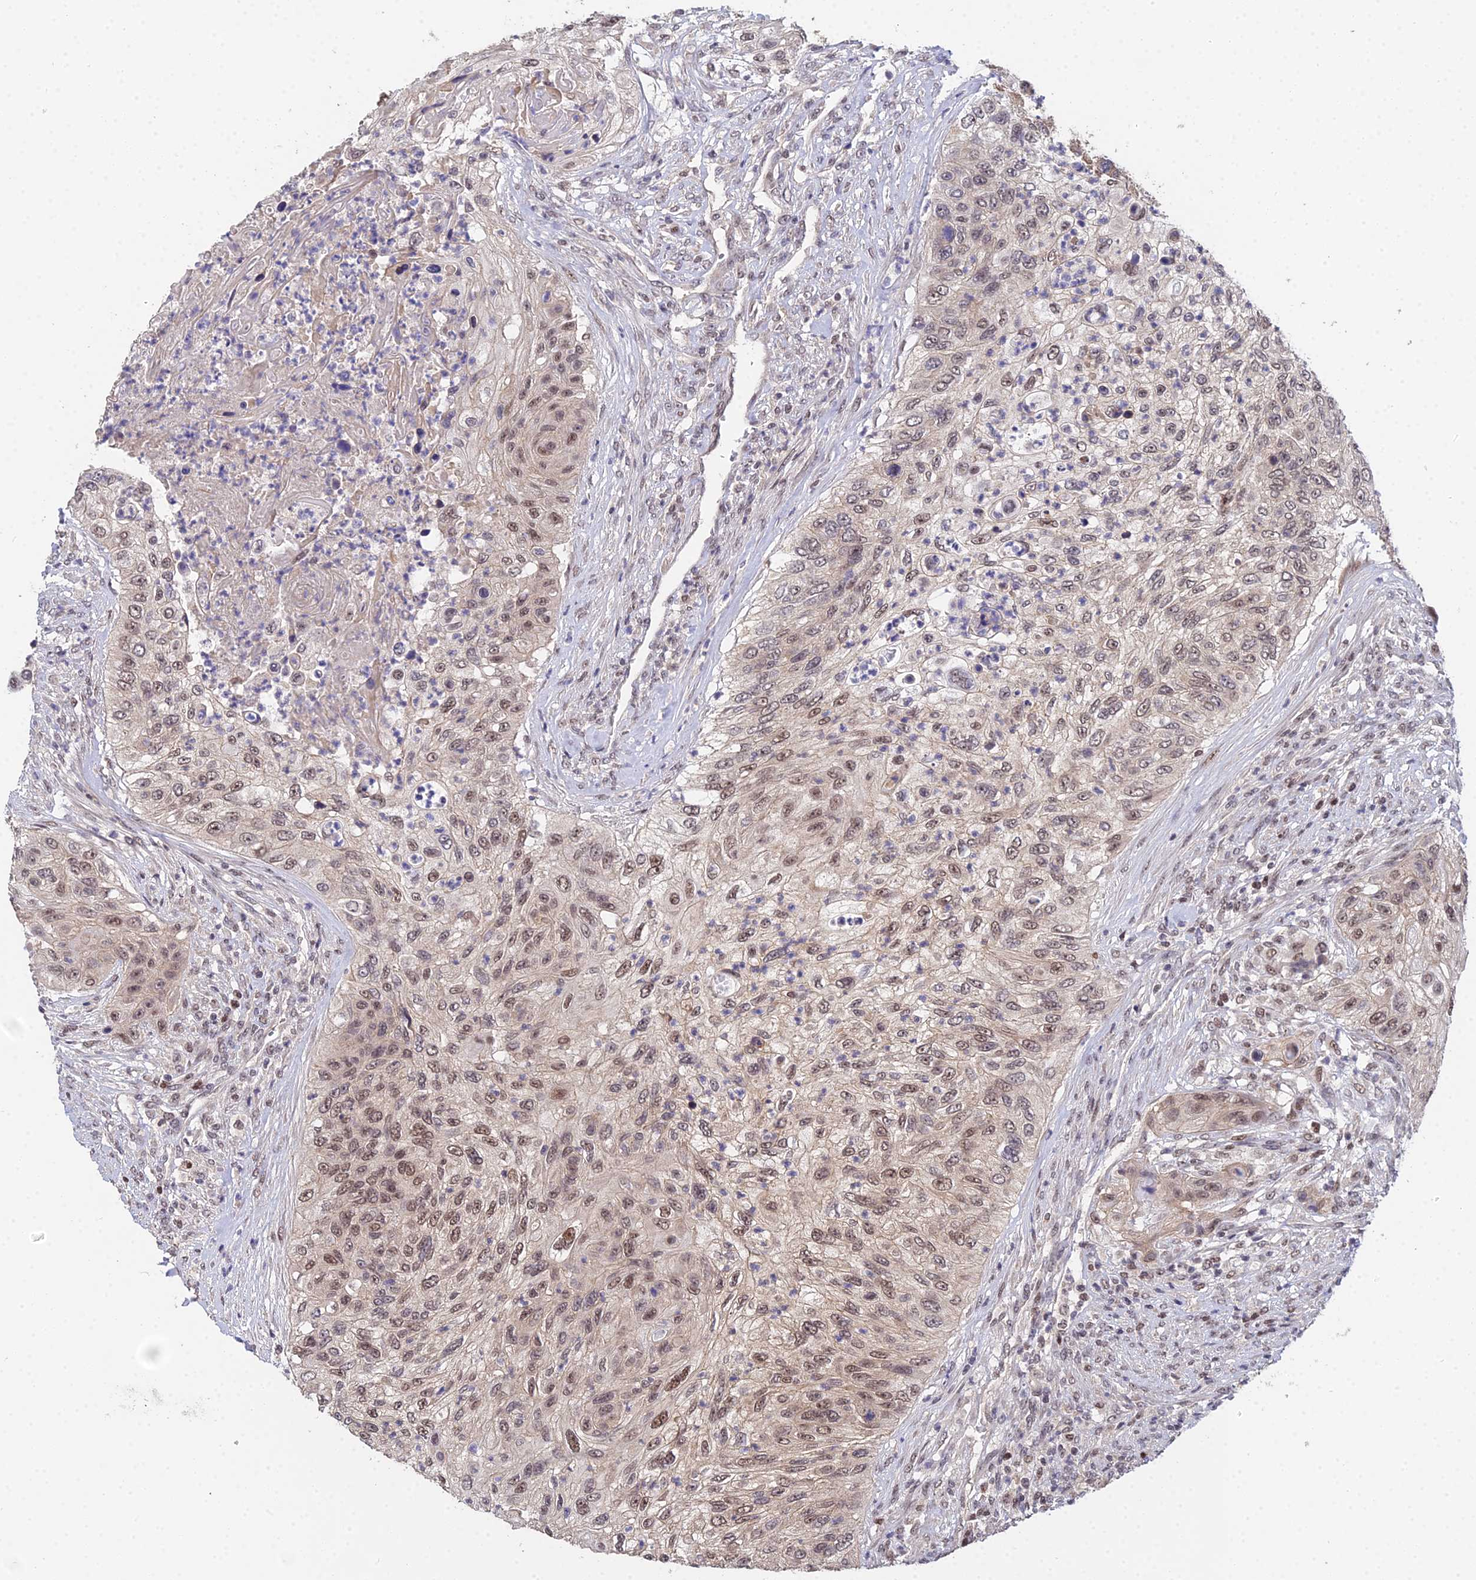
{"staining": {"intensity": "moderate", "quantity": "25%-75%", "location": "nuclear"}, "tissue": "urothelial cancer", "cell_type": "Tumor cells", "image_type": "cancer", "snomed": [{"axis": "morphology", "description": "Urothelial carcinoma, High grade"}, {"axis": "topography", "description": "Urinary bladder"}], "caption": "An image of human high-grade urothelial carcinoma stained for a protein shows moderate nuclear brown staining in tumor cells. (DAB IHC with brightfield microscopy, high magnification).", "gene": "ERCC5", "patient": {"sex": "female", "age": 60}}